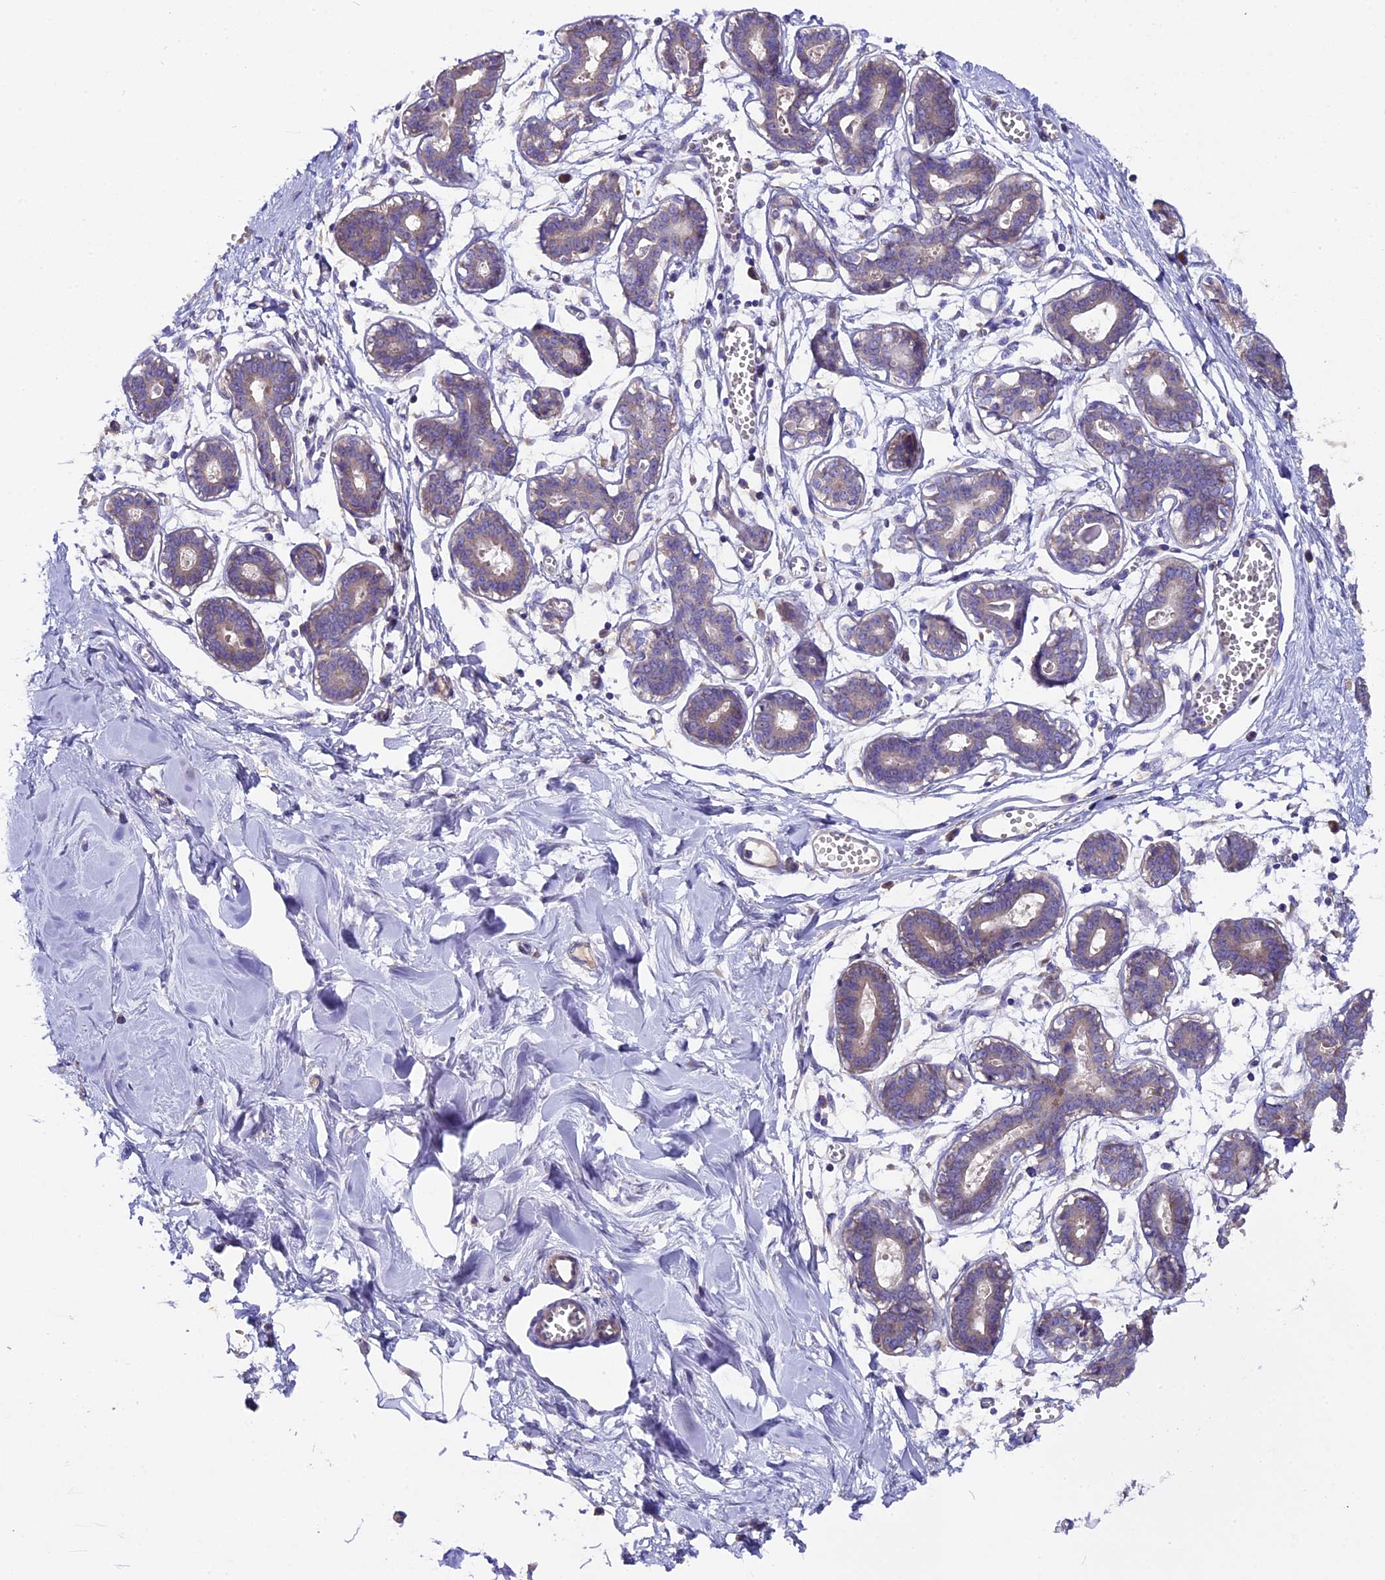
{"staining": {"intensity": "negative", "quantity": "none", "location": "none"}, "tissue": "breast", "cell_type": "Adipocytes", "image_type": "normal", "snomed": [{"axis": "morphology", "description": "Normal tissue, NOS"}, {"axis": "topography", "description": "Breast"}], "caption": "This is a micrograph of immunohistochemistry (IHC) staining of benign breast, which shows no positivity in adipocytes.", "gene": "PIGU", "patient": {"sex": "female", "age": 27}}